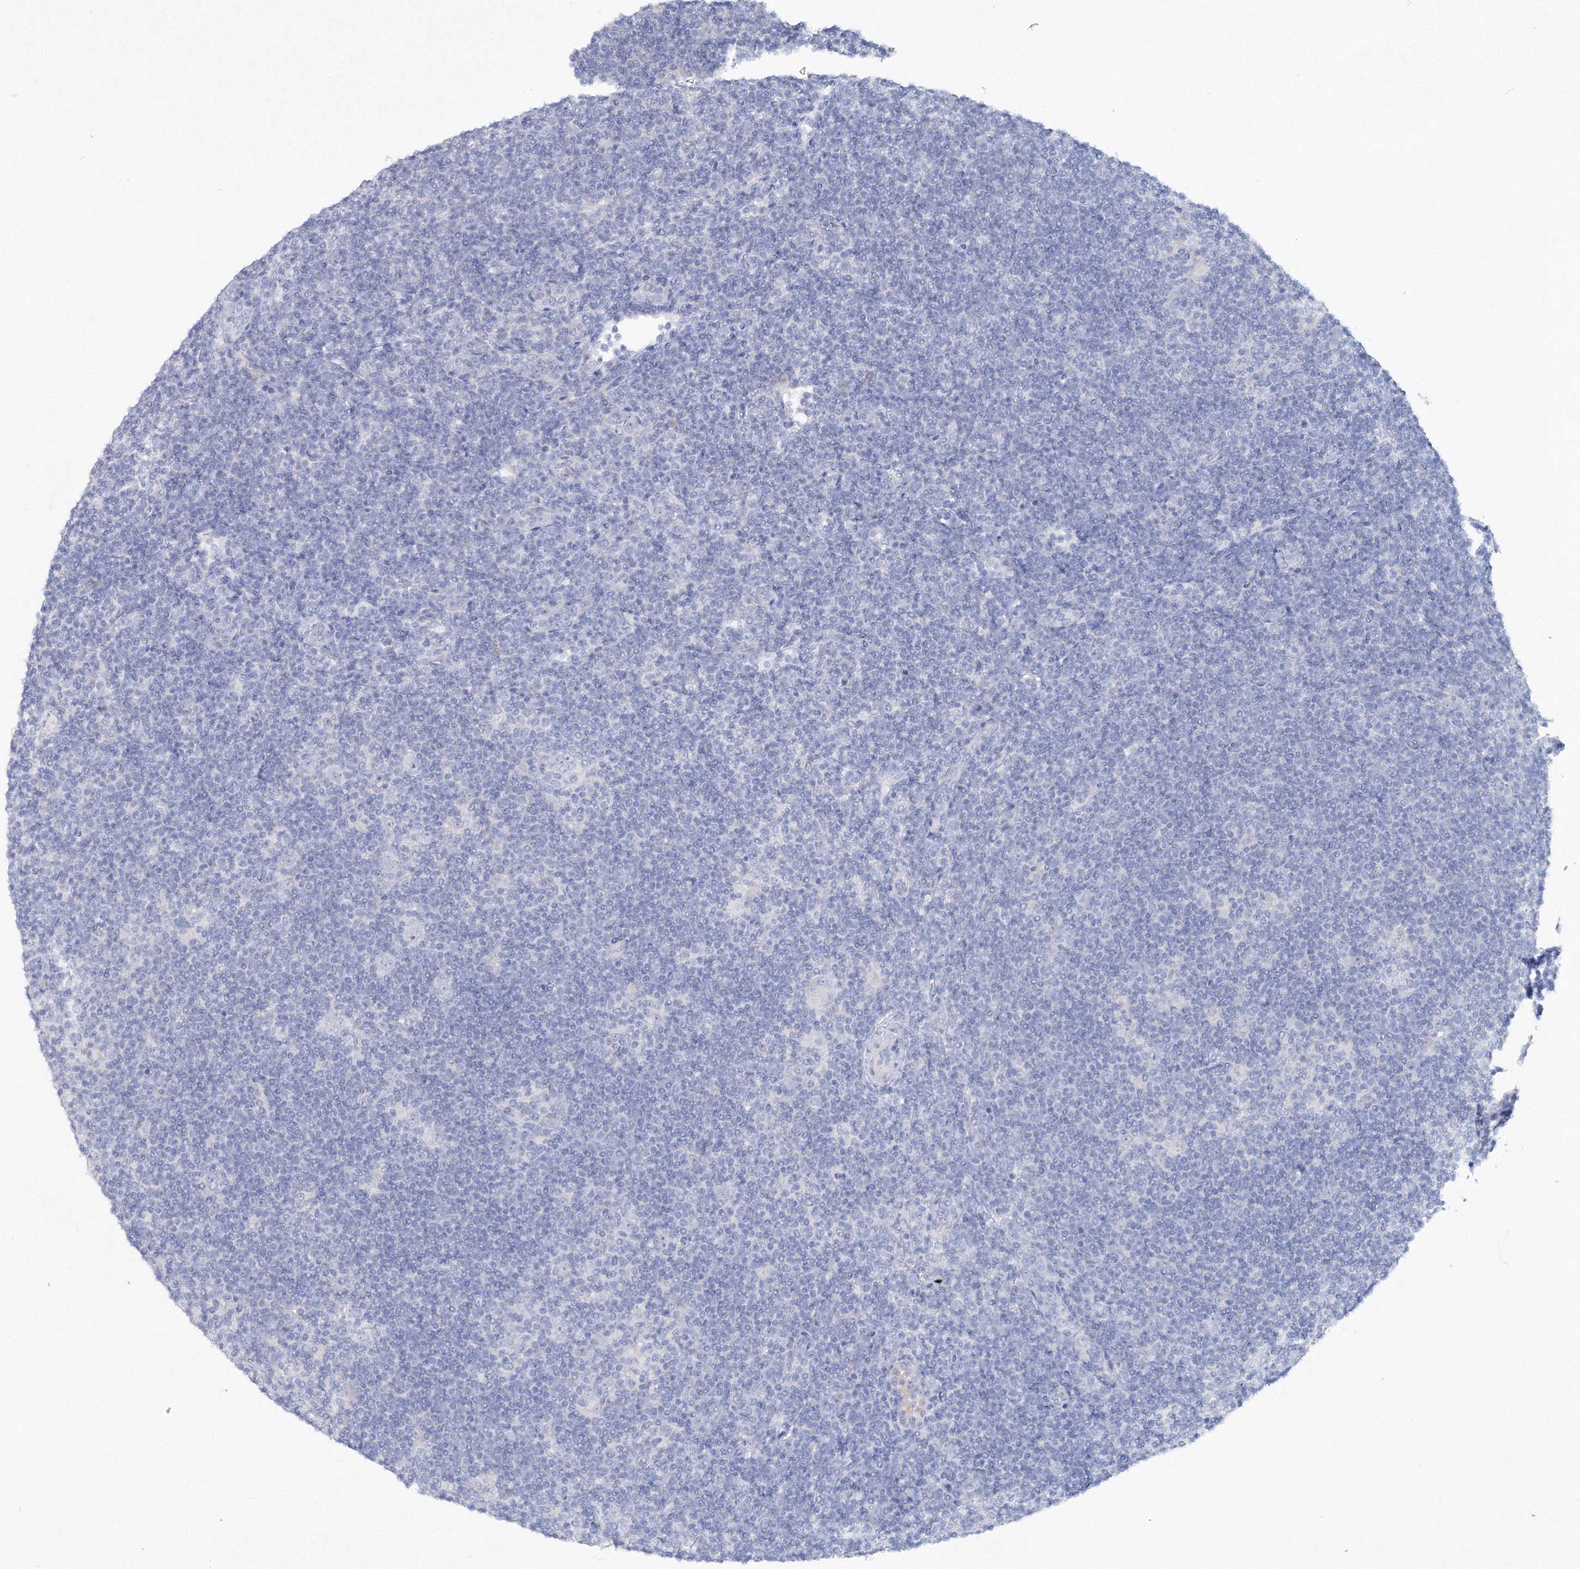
{"staining": {"intensity": "negative", "quantity": "none", "location": "none"}, "tissue": "lymphoma", "cell_type": "Tumor cells", "image_type": "cancer", "snomed": [{"axis": "morphology", "description": "Hodgkin's disease, NOS"}, {"axis": "topography", "description": "Lymph node"}], "caption": "Immunohistochemical staining of Hodgkin's disease demonstrates no significant expression in tumor cells.", "gene": "GCKR", "patient": {"sex": "female", "age": 57}}